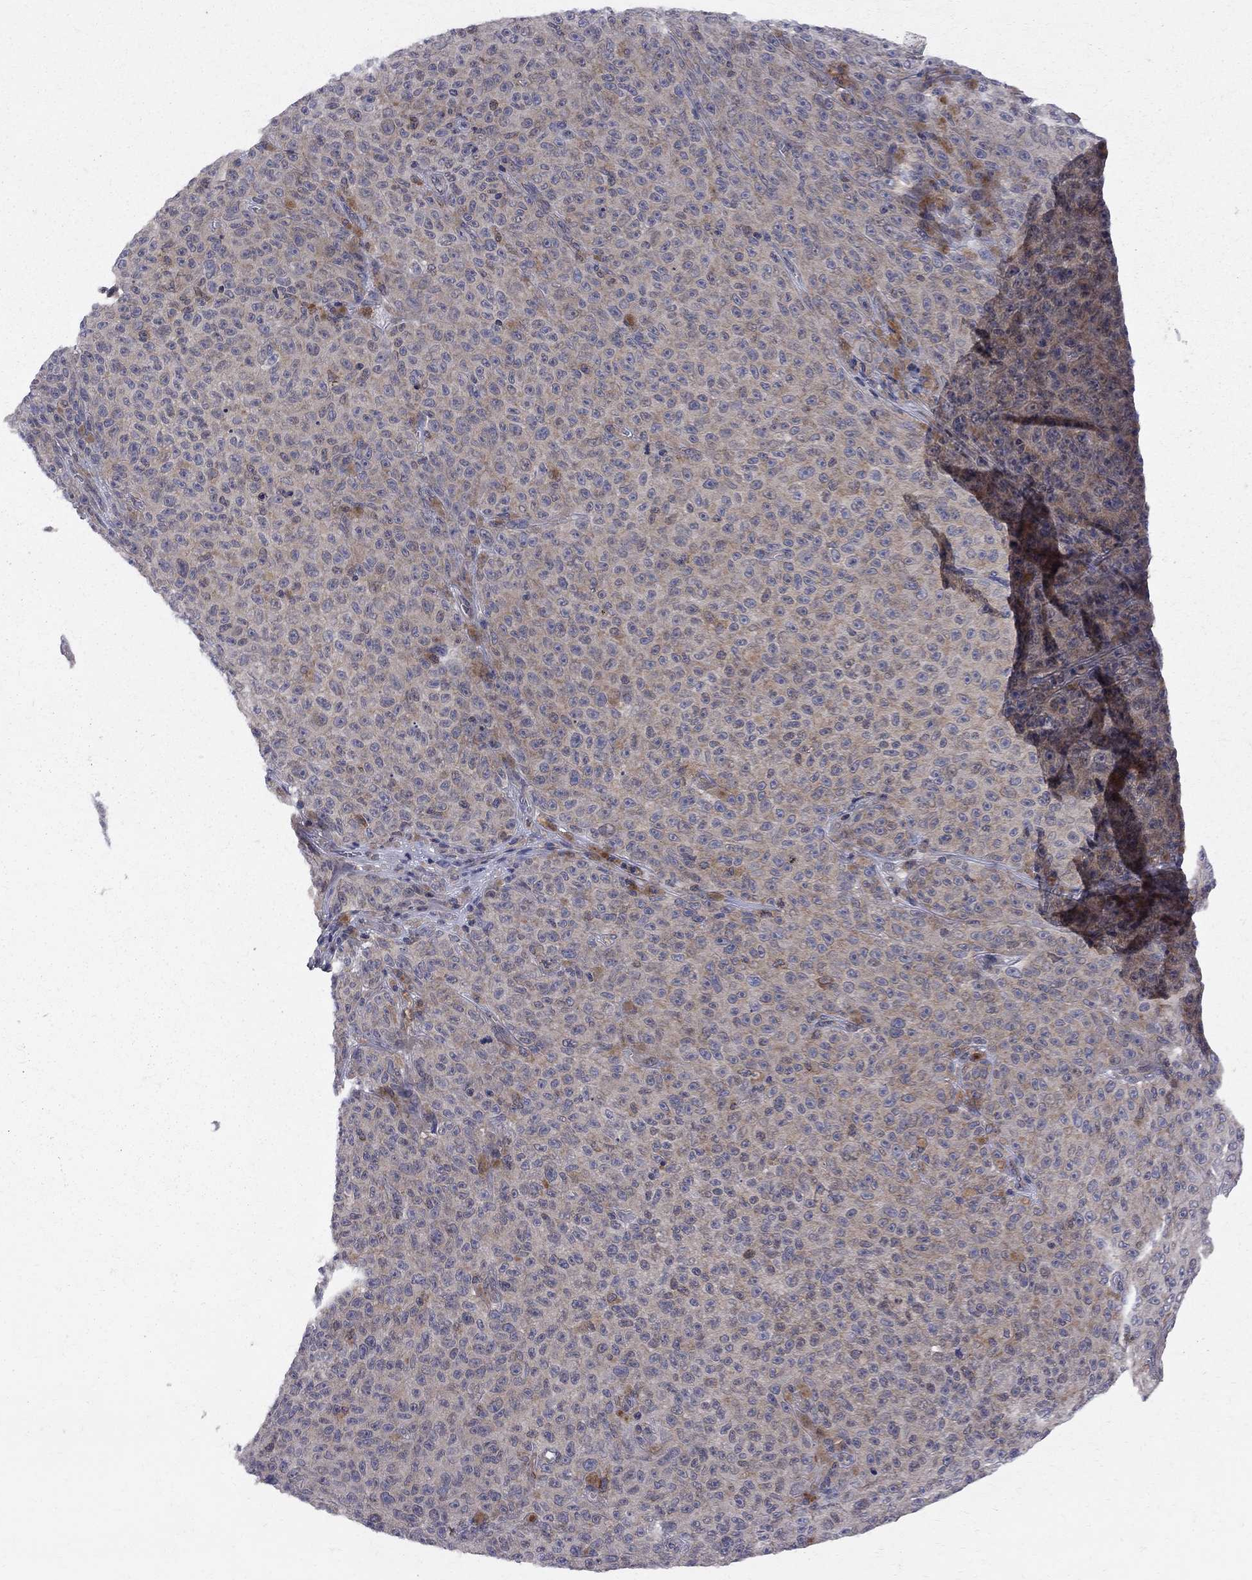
{"staining": {"intensity": "weak", "quantity": ">75%", "location": "cytoplasmic/membranous"}, "tissue": "melanoma", "cell_type": "Tumor cells", "image_type": "cancer", "snomed": [{"axis": "morphology", "description": "Malignant melanoma, NOS"}, {"axis": "topography", "description": "Skin"}], "caption": "Malignant melanoma was stained to show a protein in brown. There is low levels of weak cytoplasmic/membranous positivity in approximately >75% of tumor cells.", "gene": "CNOT11", "patient": {"sex": "female", "age": 82}}